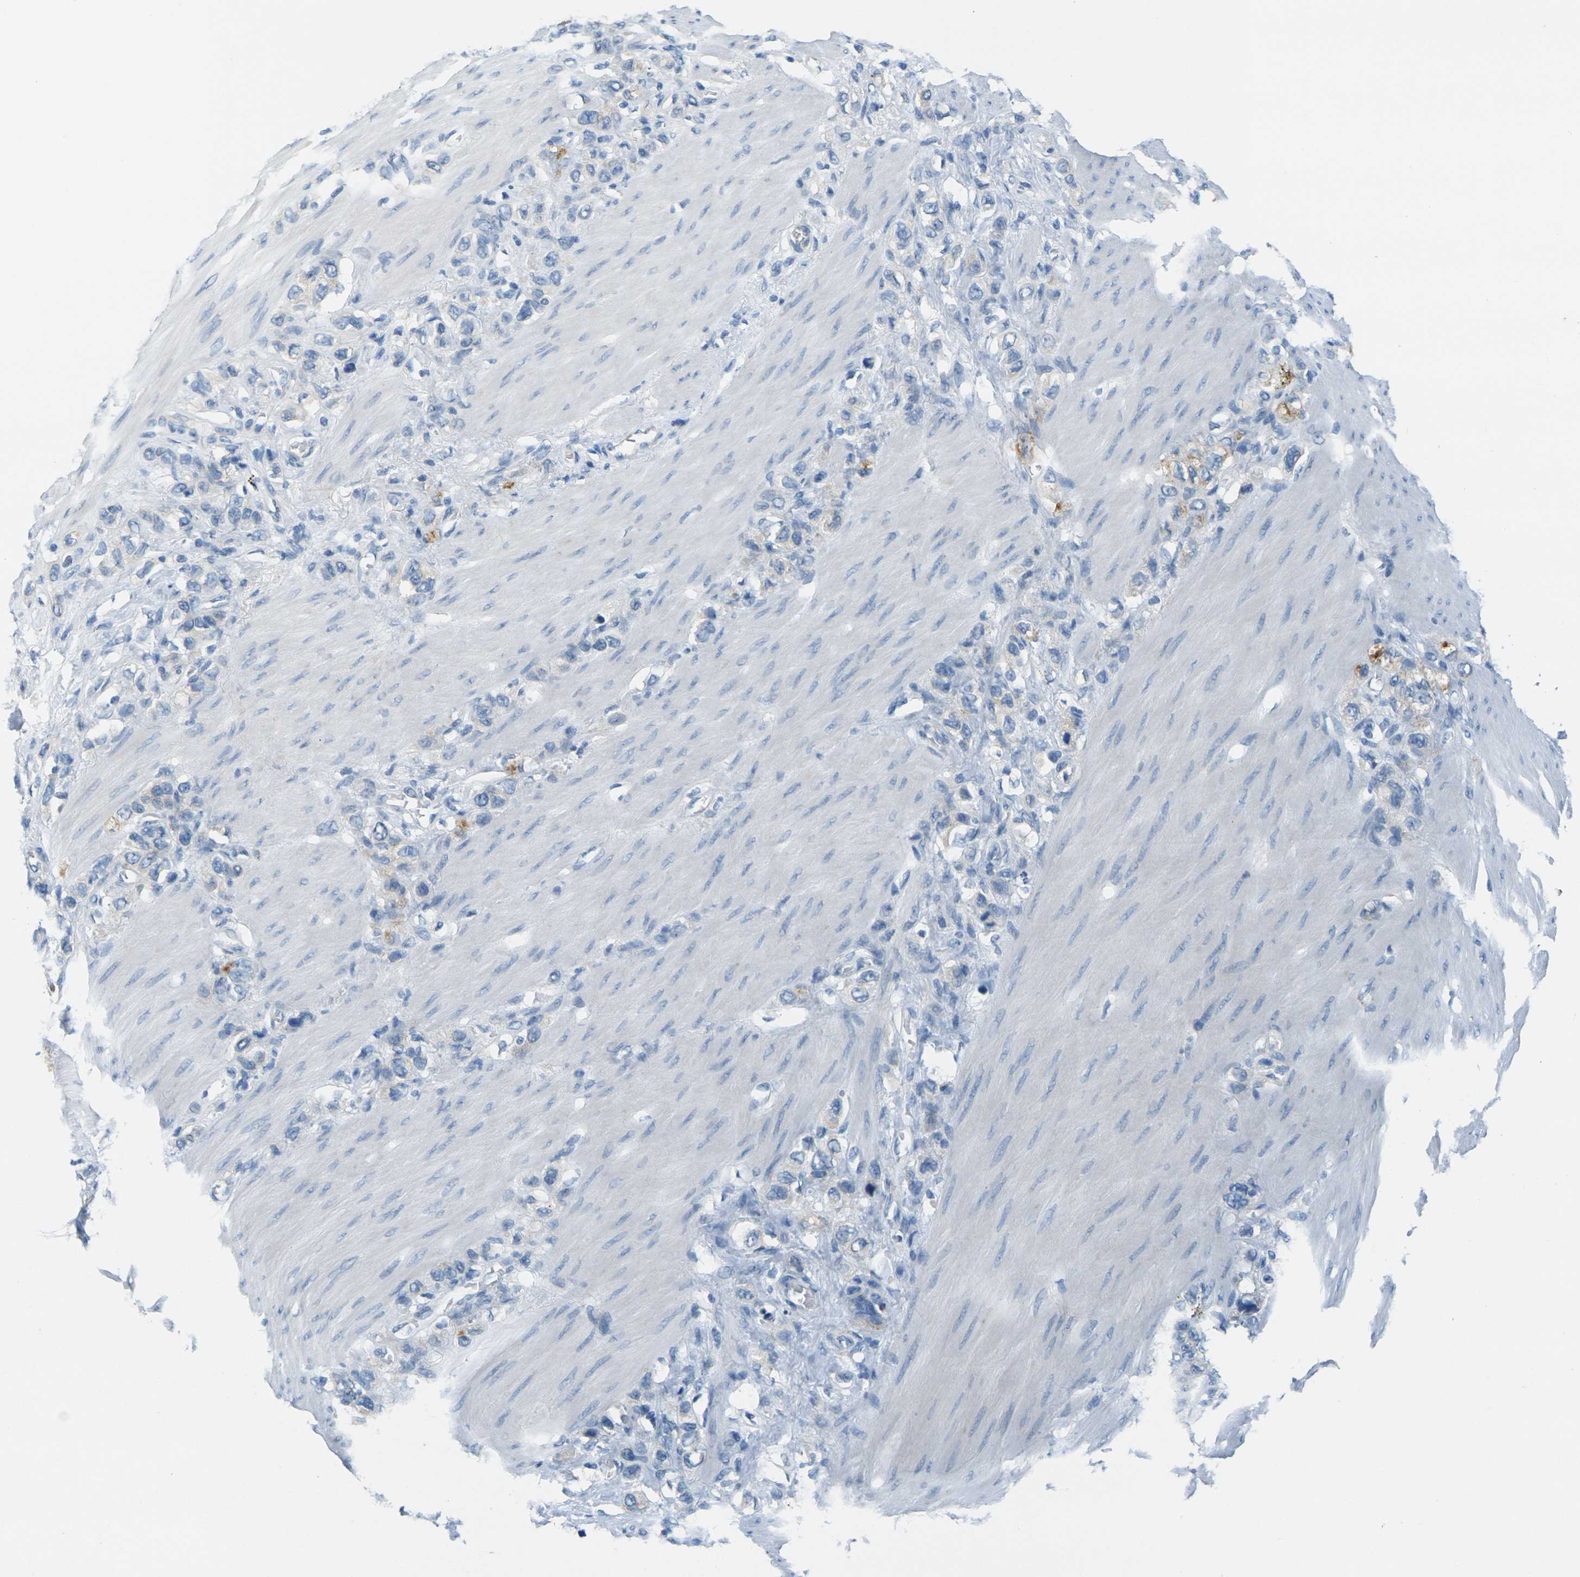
{"staining": {"intensity": "negative", "quantity": "none", "location": "none"}, "tissue": "stomach cancer", "cell_type": "Tumor cells", "image_type": "cancer", "snomed": [{"axis": "morphology", "description": "Adenocarcinoma, NOS"}, {"axis": "morphology", "description": "Adenocarcinoma, High grade"}, {"axis": "topography", "description": "Stomach, upper"}, {"axis": "topography", "description": "Stomach, lower"}], "caption": "DAB (3,3'-diaminobenzidine) immunohistochemical staining of stomach cancer (high-grade adenocarcinoma) exhibits no significant expression in tumor cells.", "gene": "CYP2C8", "patient": {"sex": "female", "age": 65}}